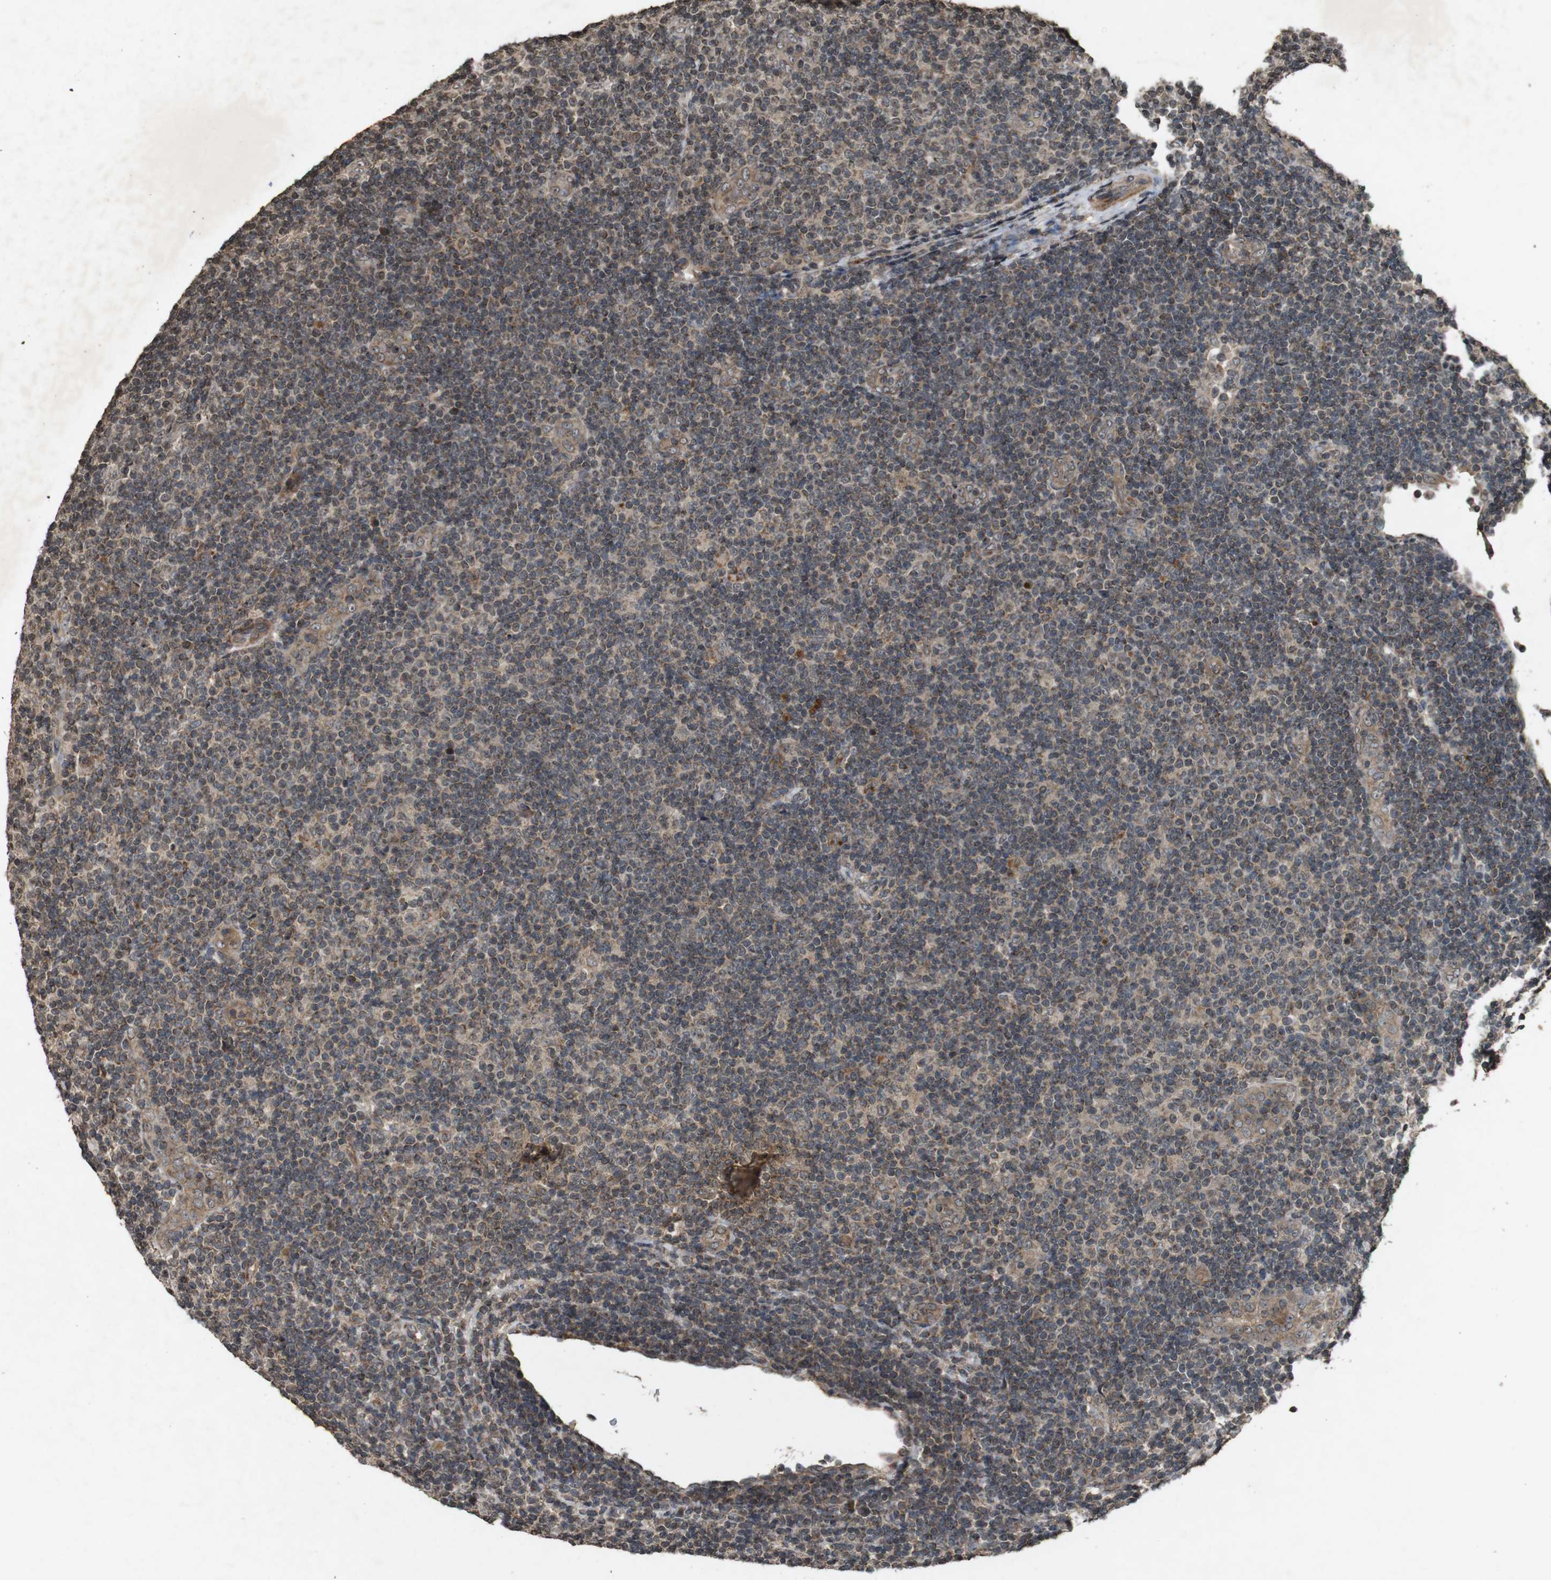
{"staining": {"intensity": "weak", "quantity": "25%-75%", "location": "cytoplasmic/membranous"}, "tissue": "lymphoma", "cell_type": "Tumor cells", "image_type": "cancer", "snomed": [{"axis": "morphology", "description": "Malignant lymphoma, non-Hodgkin's type, Low grade"}, {"axis": "topography", "description": "Lymph node"}], "caption": "Weak cytoplasmic/membranous expression for a protein is appreciated in approximately 25%-75% of tumor cells of malignant lymphoma, non-Hodgkin's type (low-grade) using immunohistochemistry.", "gene": "SORL1", "patient": {"sex": "male", "age": 83}}